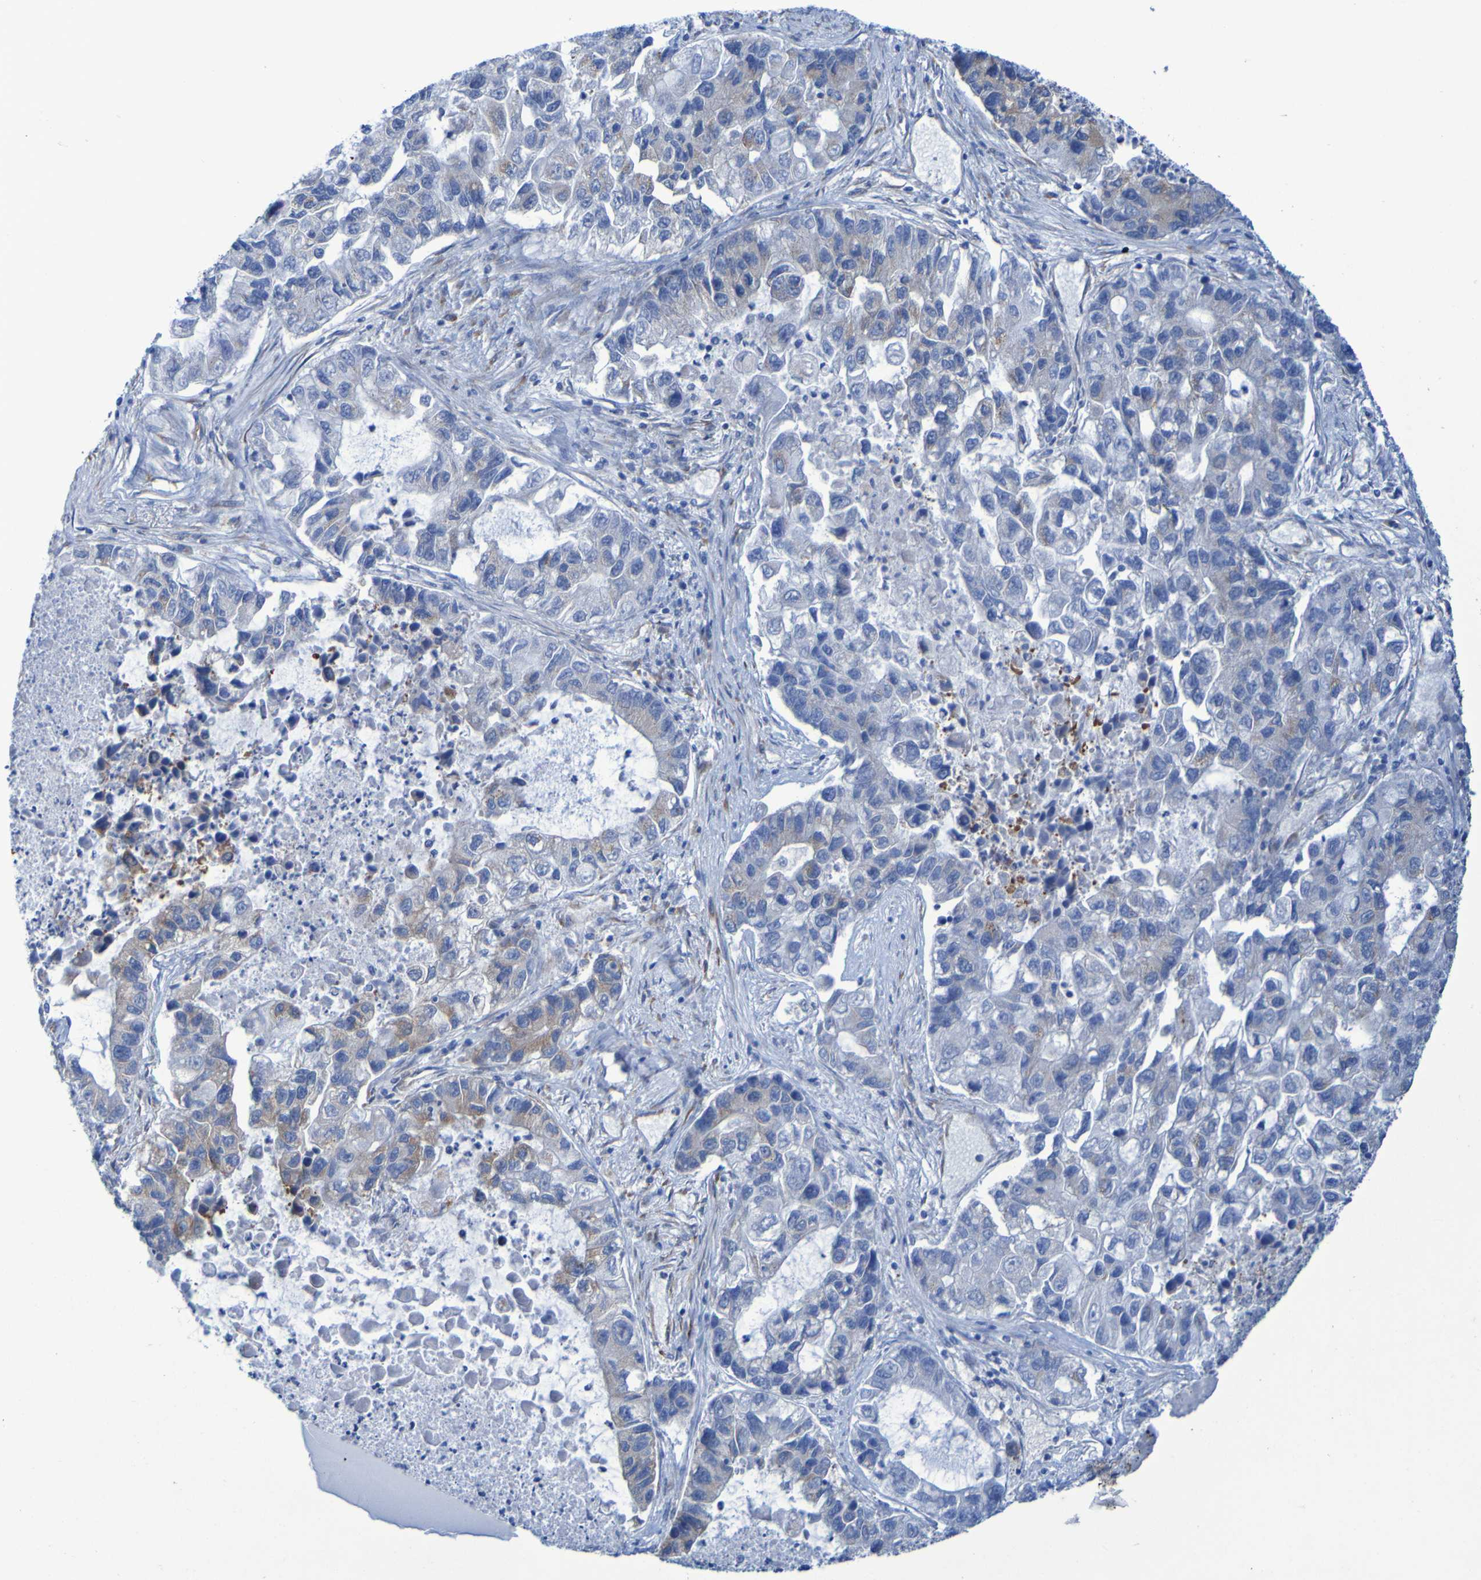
{"staining": {"intensity": "weak", "quantity": "25%-75%", "location": "cytoplasmic/membranous"}, "tissue": "lung cancer", "cell_type": "Tumor cells", "image_type": "cancer", "snomed": [{"axis": "morphology", "description": "Adenocarcinoma, NOS"}, {"axis": "topography", "description": "Lung"}], "caption": "Tumor cells show weak cytoplasmic/membranous expression in about 25%-75% of cells in adenocarcinoma (lung).", "gene": "FKBP3", "patient": {"sex": "female", "age": 51}}